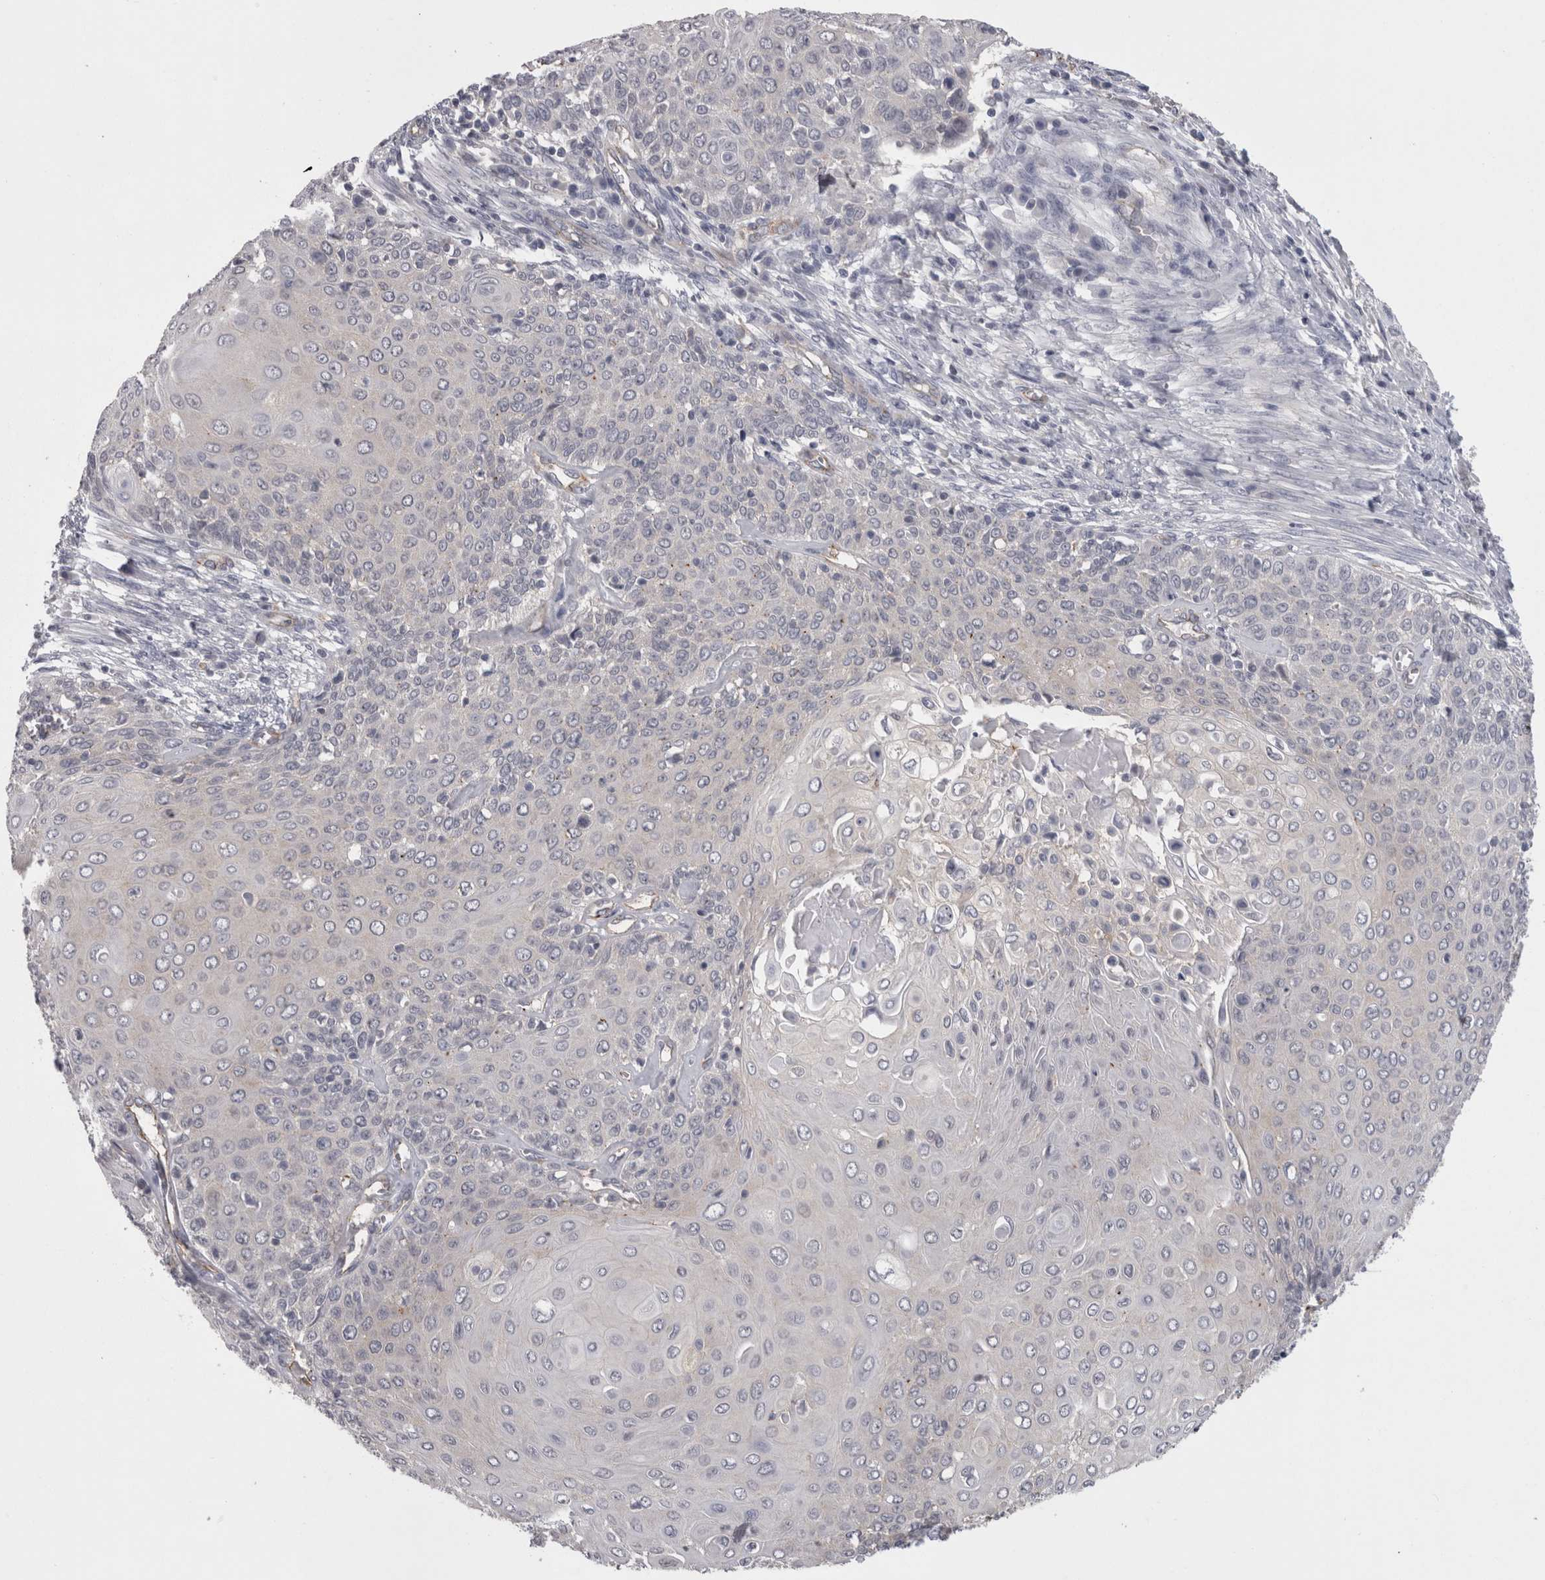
{"staining": {"intensity": "negative", "quantity": "none", "location": "none"}, "tissue": "cervical cancer", "cell_type": "Tumor cells", "image_type": "cancer", "snomed": [{"axis": "morphology", "description": "Squamous cell carcinoma, NOS"}, {"axis": "topography", "description": "Cervix"}], "caption": "The histopathology image displays no significant expression in tumor cells of squamous cell carcinoma (cervical). The staining was performed using DAB (3,3'-diaminobenzidine) to visualize the protein expression in brown, while the nuclei were stained in blue with hematoxylin (Magnification: 20x).", "gene": "LYZL6", "patient": {"sex": "female", "age": 39}}